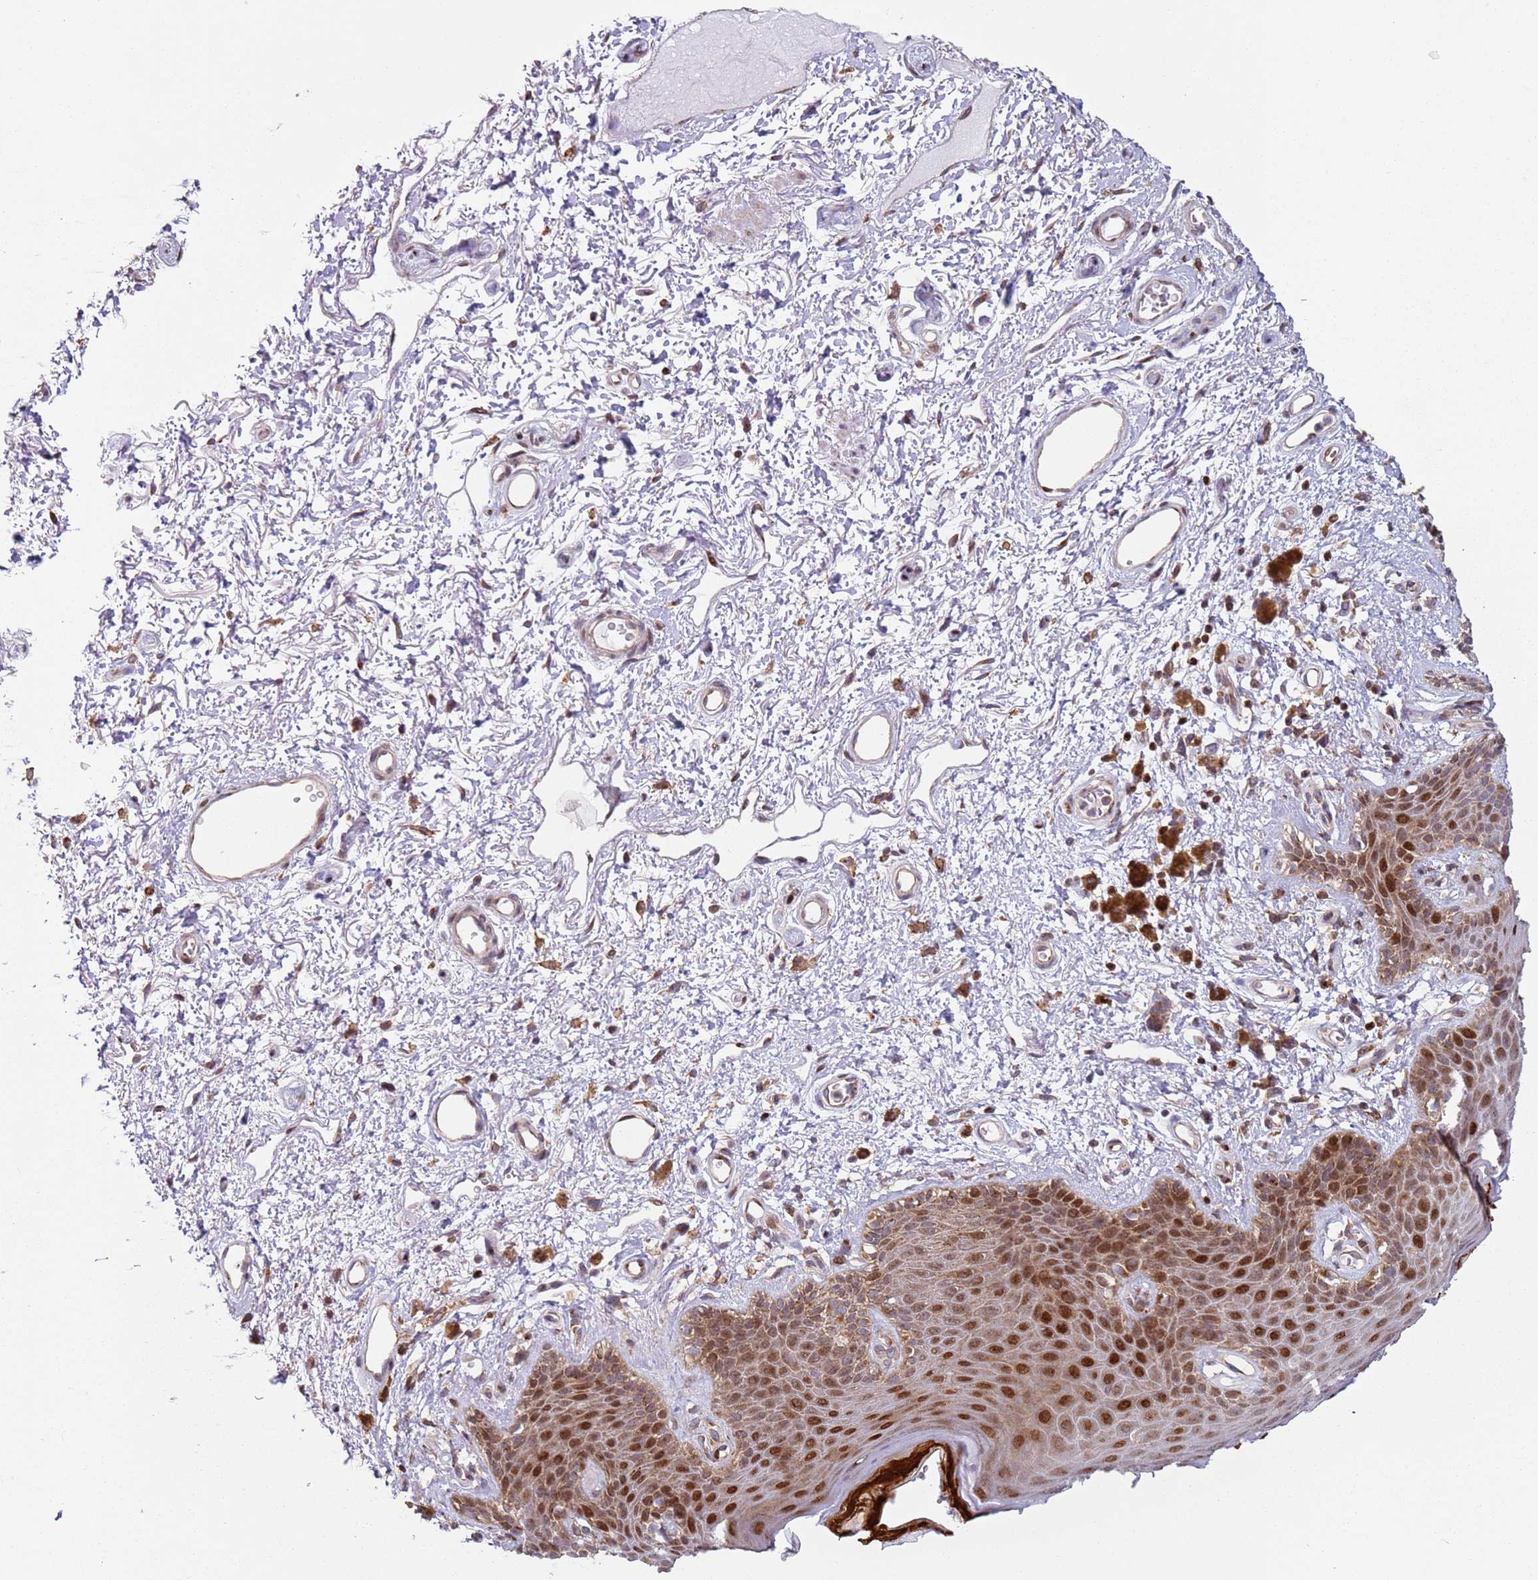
{"staining": {"intensity": "strong", "quantity": ">75%", "location": "cytoplasmic/membranous,nuclear"}, "tissue": "skin", "cell_type": "Epidermal cells", "image_type": "normal", "snomed": [{"axis": "morphology", "description": "Normal tissue, NOS"}, {"axis": "topography", "description": "Anal"}], "caption": "Skin stained for a protein (brown) displays strong cytoplasmic/membranous,nuclear positive expression in approximately >75% of epidermal cells.", "gene": "HNRNPLL", "patient": {"sex": "female", "age": 46}}